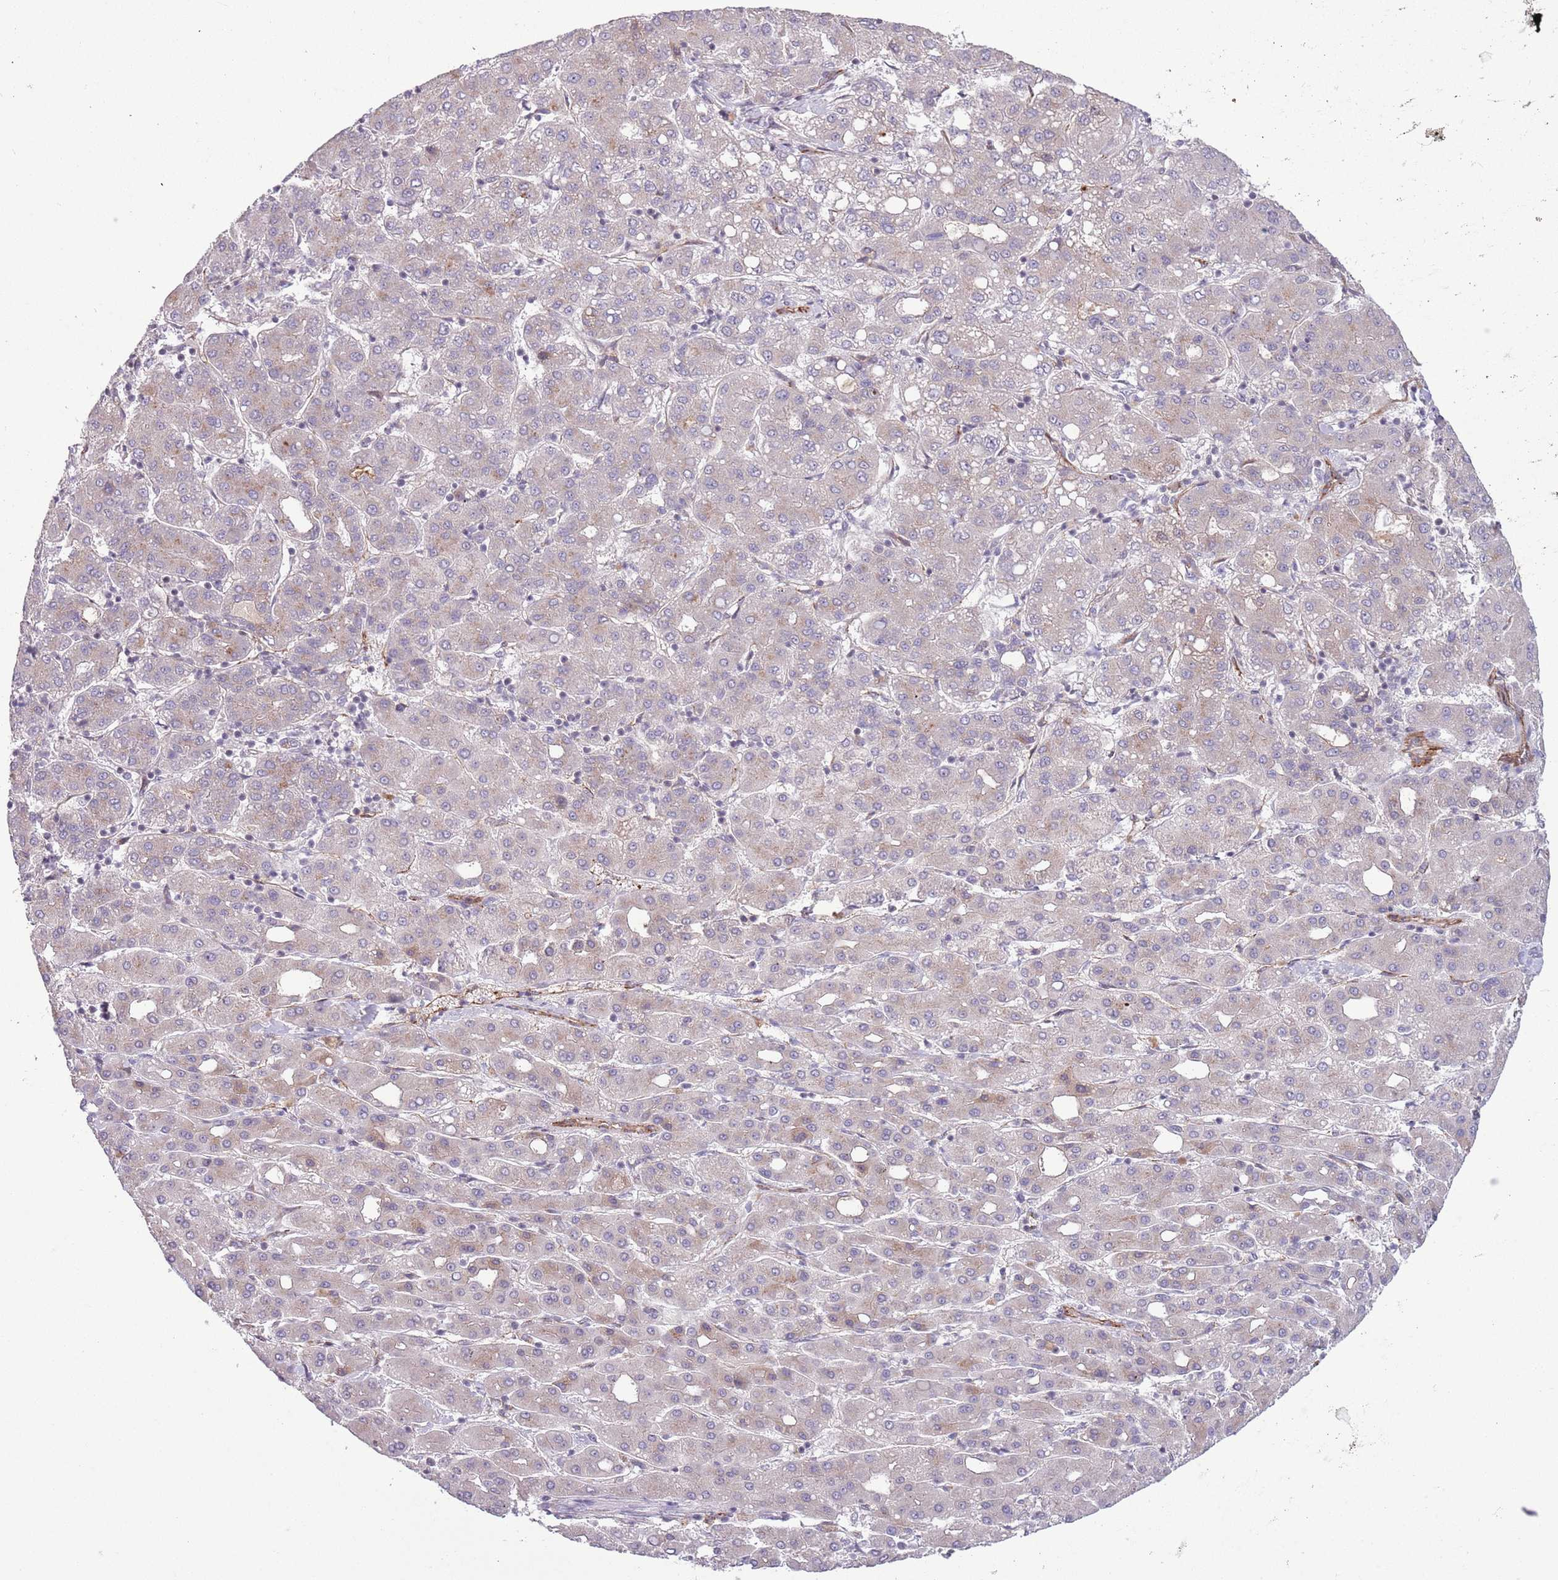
{"staining": {"intensity": "negative", "quantity": "none", "location": "none"}, "tissue": "liver cancer", "cell_type": "Tumor cells", "image_type": "cancer", "snomed": [{"axis": "morphology", "description": "Carcinoma, Hepatocellular, NOS"}, {"axis": "topography", "description": "Liver"}], "caption": "A photomicrograph of hepatocellular carcinoma (liver) stained for a protein reveals no brown staining in tumor cells. The staining was performed using DAB to visualize the protein expression in brown, while the nuclei were stained in blue with hematoxylin (Magnification: 20x).", "gene": "DPP10", "patient": {"sex": "male", "age": 65}}